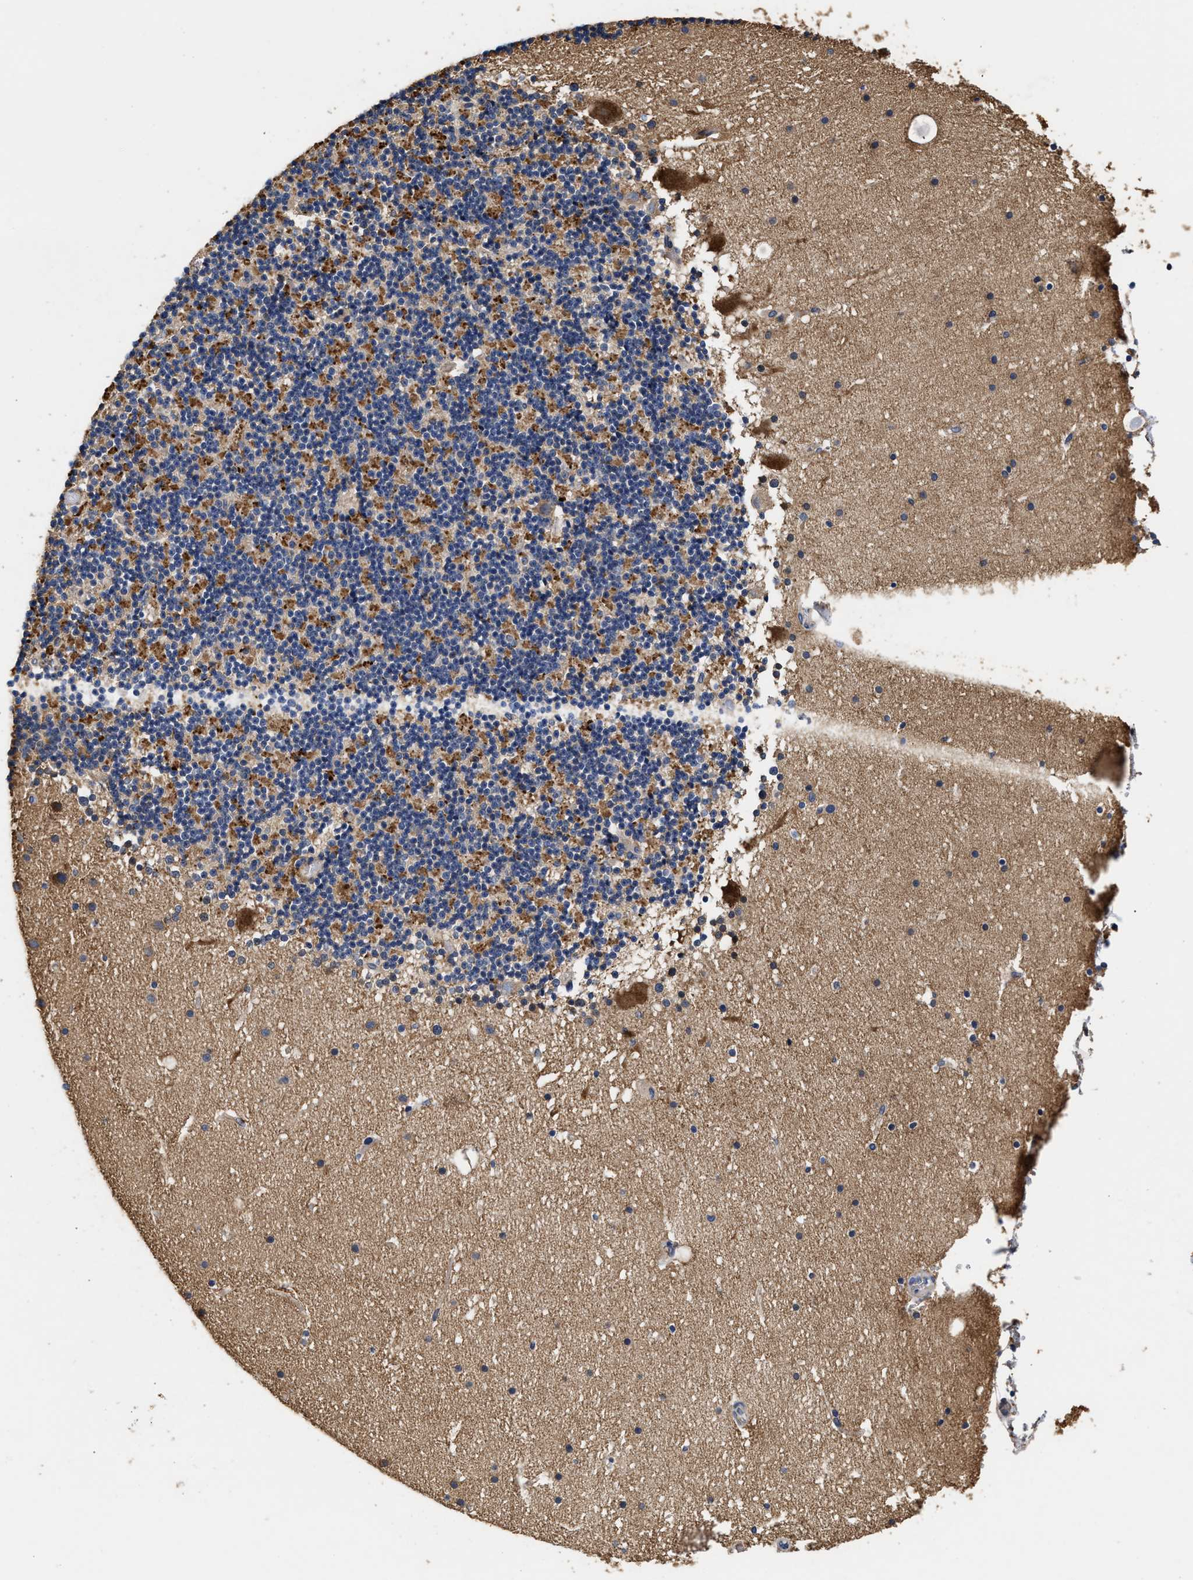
{"staining": {"intensity": "moderate", "quantity": "25%-75%", "location": "cytoplasmic/membranous"}, "tissue": "cerebellum", "cell_type": "Cells in granular layer", "image_type": "normal", "snomed": [{"axis": "morphology", "description": "Normal tissue, NOS"}, {"axis": "topography", "description": "Cerebellum"}], "caption": "Immunohistochemistry (IHC) of unremarkable cerebellum displays medium levels of moderate cytoplasmic/membranous staining in about 25%-75% of cells in granular layer. Using DAB (3,3'-diaminobenzidine) (brown) and hematoxylin (blue) stains, captured at high magnification using brightfield microscopy.", "gene": "KLB", "patient": {"sex": "male", "age": 57}}